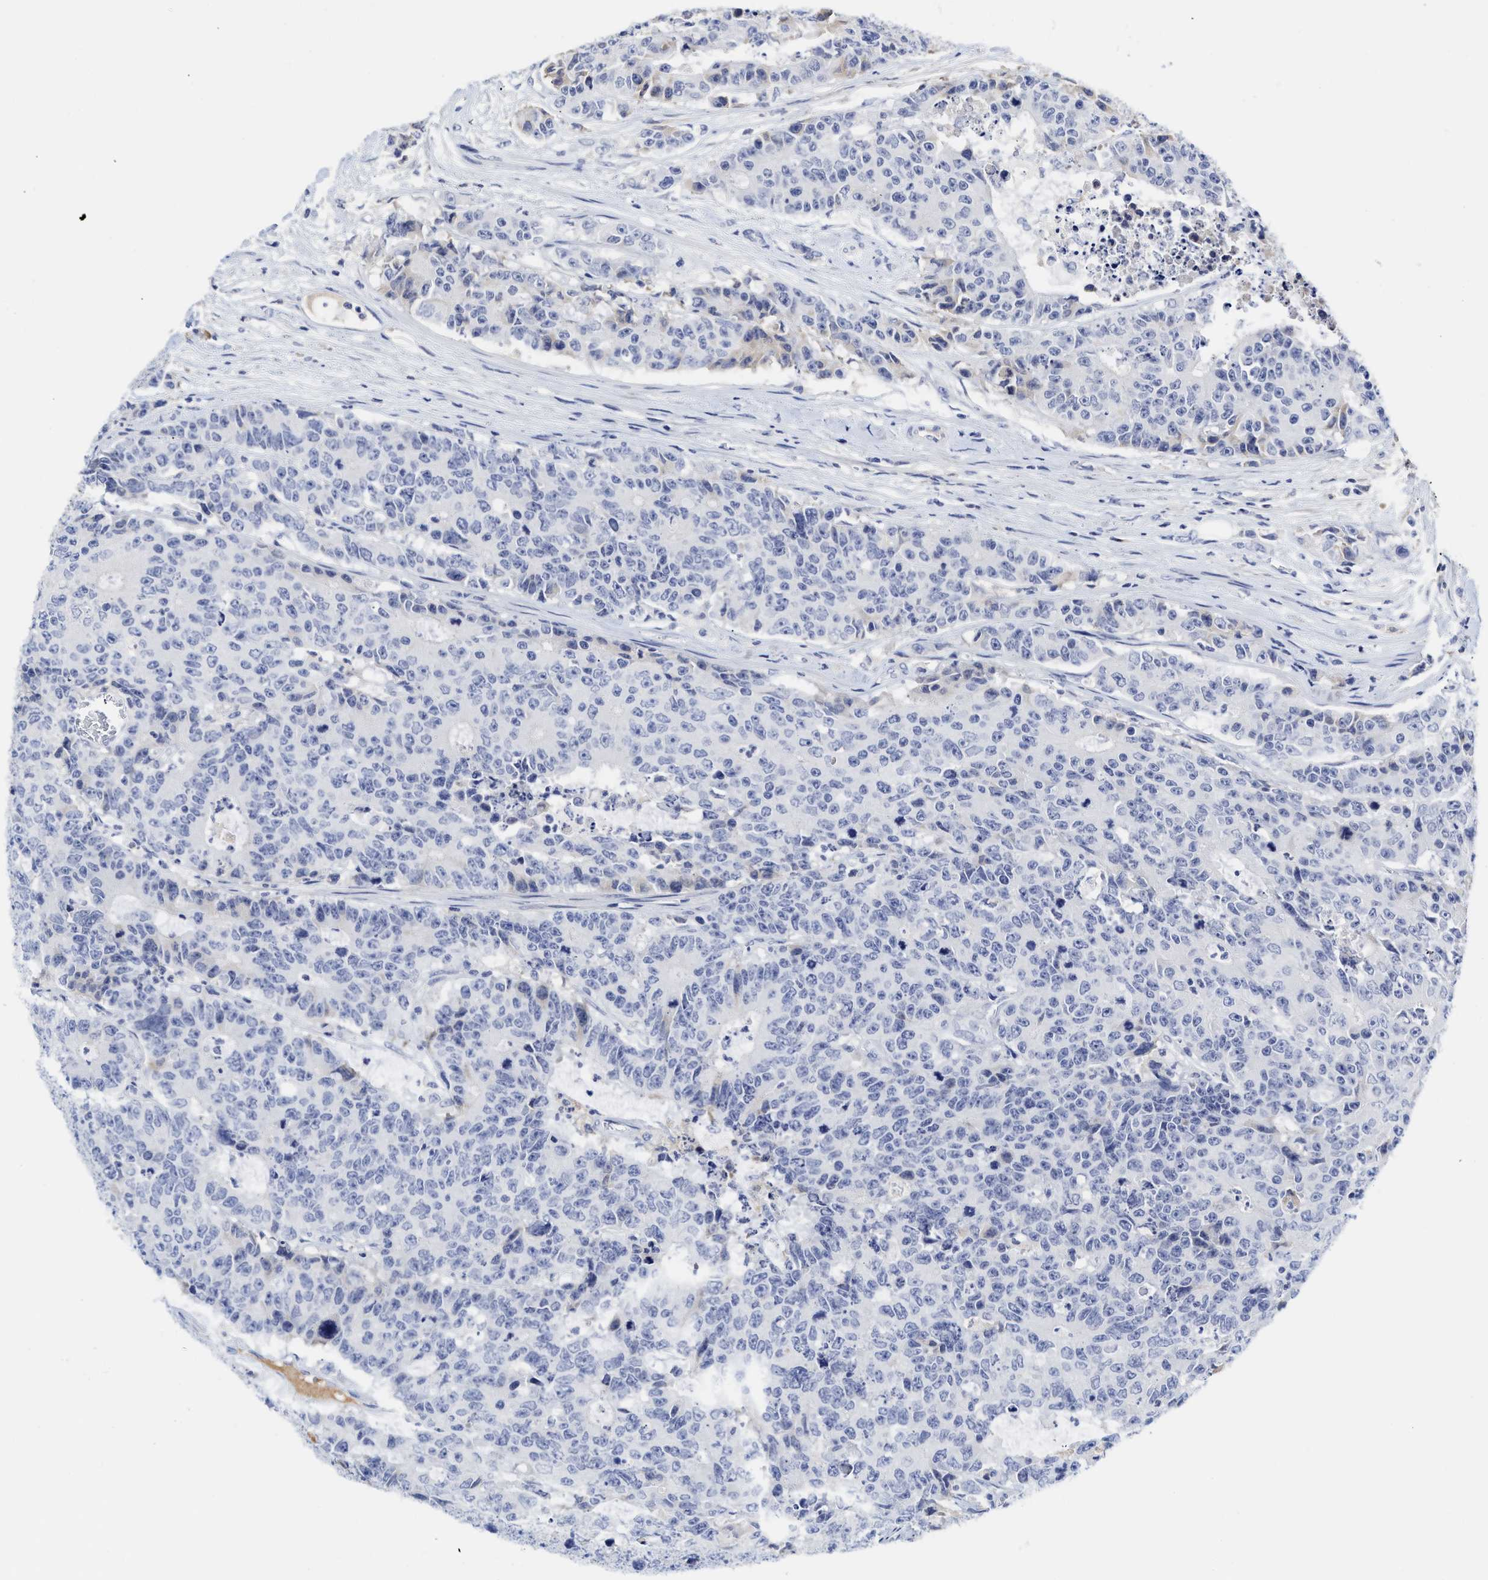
{"staining": {"intensity": "negative", "quantity": "none", "location": "none"}, "tissue": "colorectal cancer", "cell_type": "Tumor cells", "image_type": "cancer", "snomed": [{"axis": "morphology", "description": "Adenocarcinoma, NOS"}, {"axis": "topography", "description": "Colon"}], "caption": "Colorectal cancer (adenocarcinoma) was stained to show a protein in brown. There is no significant expression in tumor cells.", "gene": "C2", "patient": {"sex": "female", "age": 86}}